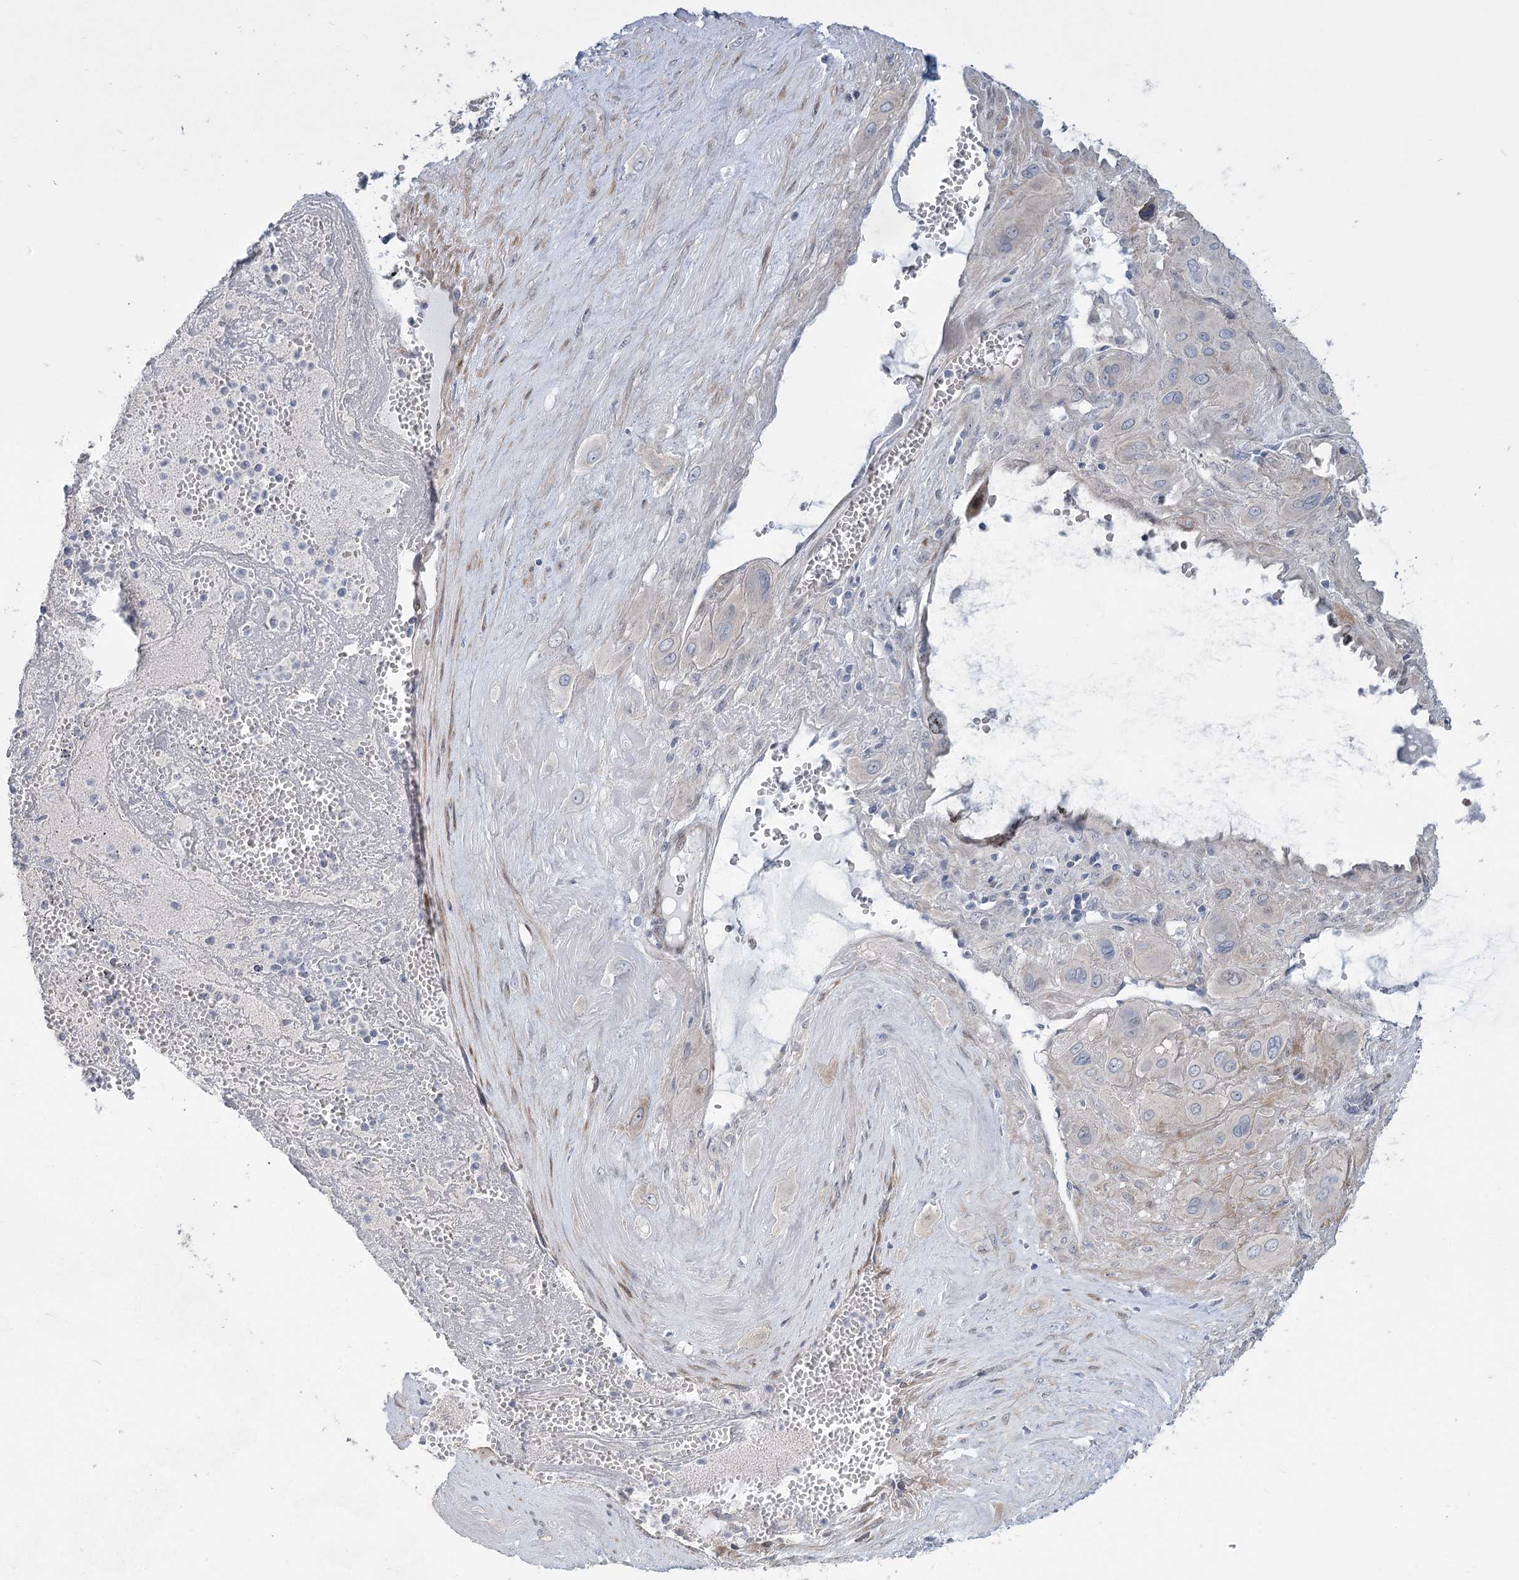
{"staining": {"intensity": "weak", "quantity": "25%-75%", "location": "cytoplasmic/membranous"}, "tissue": "cervical cancer", "cell_type": "Tumor cells", "image_type": "cancer", "snomed": [{"axis": "morphology", "description": "Squamous cell carcinoma, NOS"}, {"axis": "topography", "description": "Cervix"}], "caption": "An image of human squamous cell carcinoma (cervical) stained for a protein displays weak cytoplasmic/membranous brown staining in tumor cells.", "gene": "ABITRAM", "patient": {"sex": "female", "age": 34}}